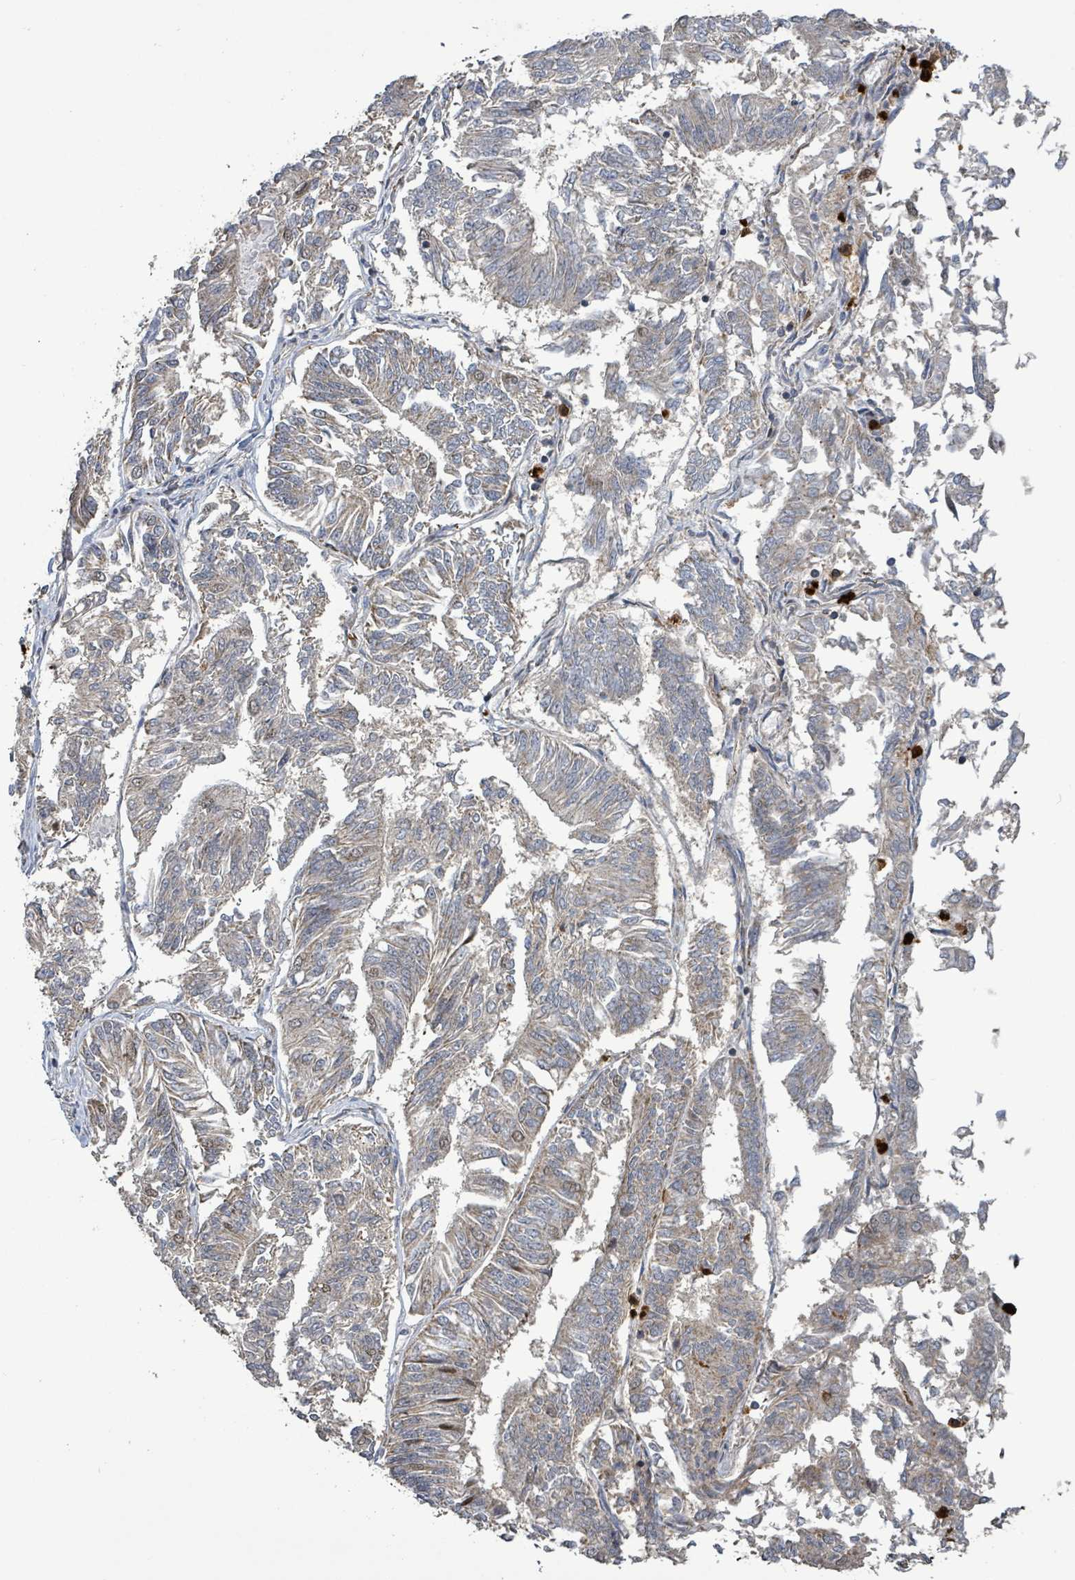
{"staining": {"intensity": "negative", "quantity": "none", "location": "none"}, "tissue": "endometrial cancer", "cell_type": "Tumor cells", "image_type": "cancer", "snomed": [{"axis": "morphology", "description": "Adenocarcinoma, NOS"}, {"axis": "topography", "description": "Endometrium"}], "caption": "Immunohistochemistry histopathology image of neoplastic tissue: endometrial adenocarcinoma stained with DAB (3,3'-diaminobenzidine) exhibits no significant protein staining in tumor cells. The staining was performed using DAB to visualize the protein expression in brown, while the nuclei were stained in blue with hematoxylin (Magnification: 20x).", "gene": "COQ6", "patient": {"sex": "female", "age": 58}}